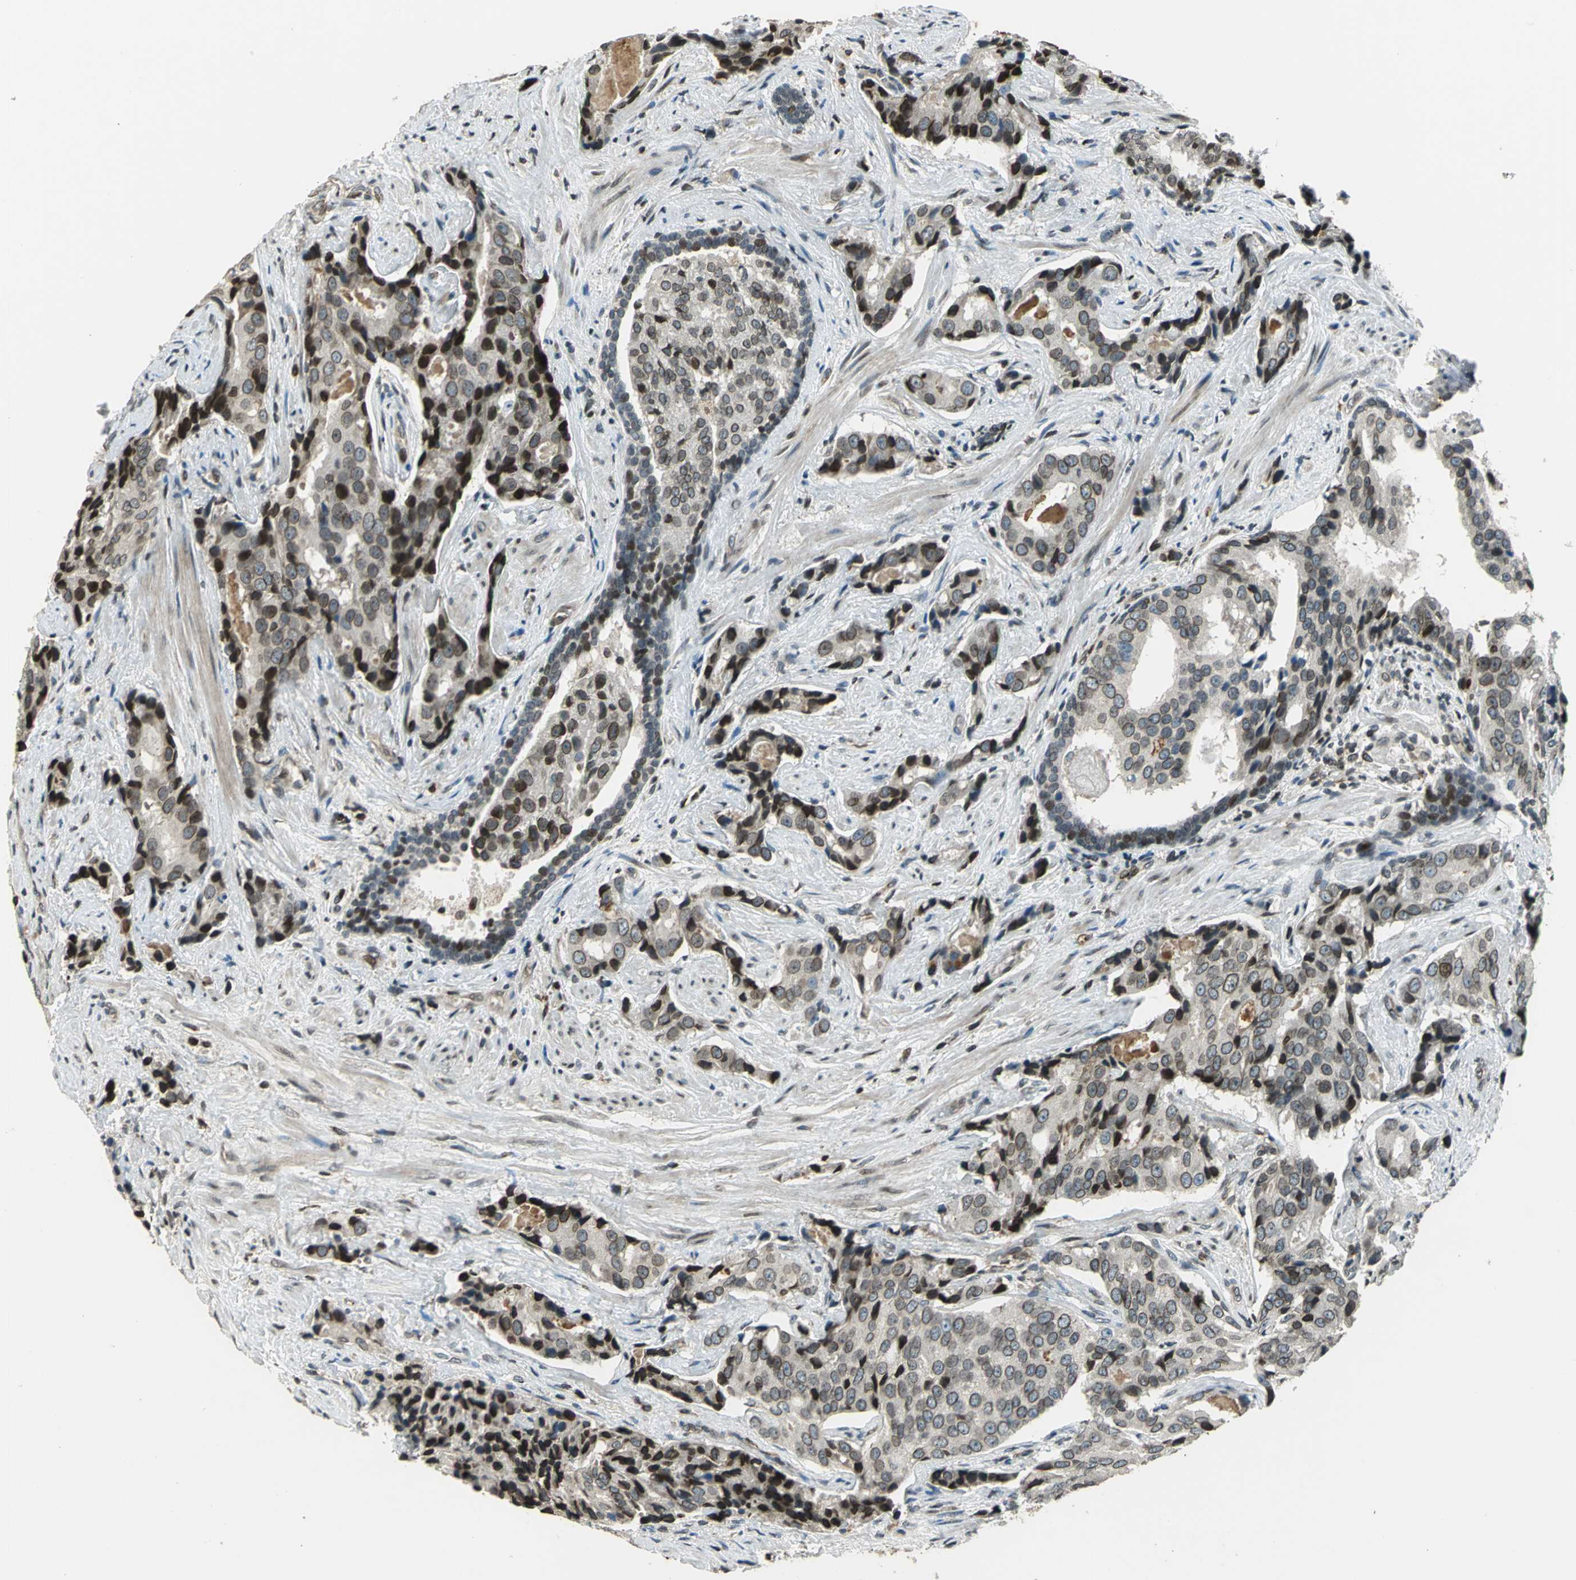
{"staining": {"intensity": "strong", "quantity": "<25%", "location": "cytoplasmic/membranous,nuclear"}, "tissue": "prostate cancer", "cell_type": "Tumor cells", "image_type": "cancer", "snomed": [{"axis": "morphology", "description": "Adenocarcinoma, High grade"}, {"axis": "topography", "description": "Prostate"}], "caption": "Immunohistochemistry (IHC) (DAB) staining of prostate cancer reveals strong cytoplasmic/membranous and nuclear protein expression in about <25% of tumor cells.", "gene": "BRIP1", "patient": {"sex": "male", "age": 58}}